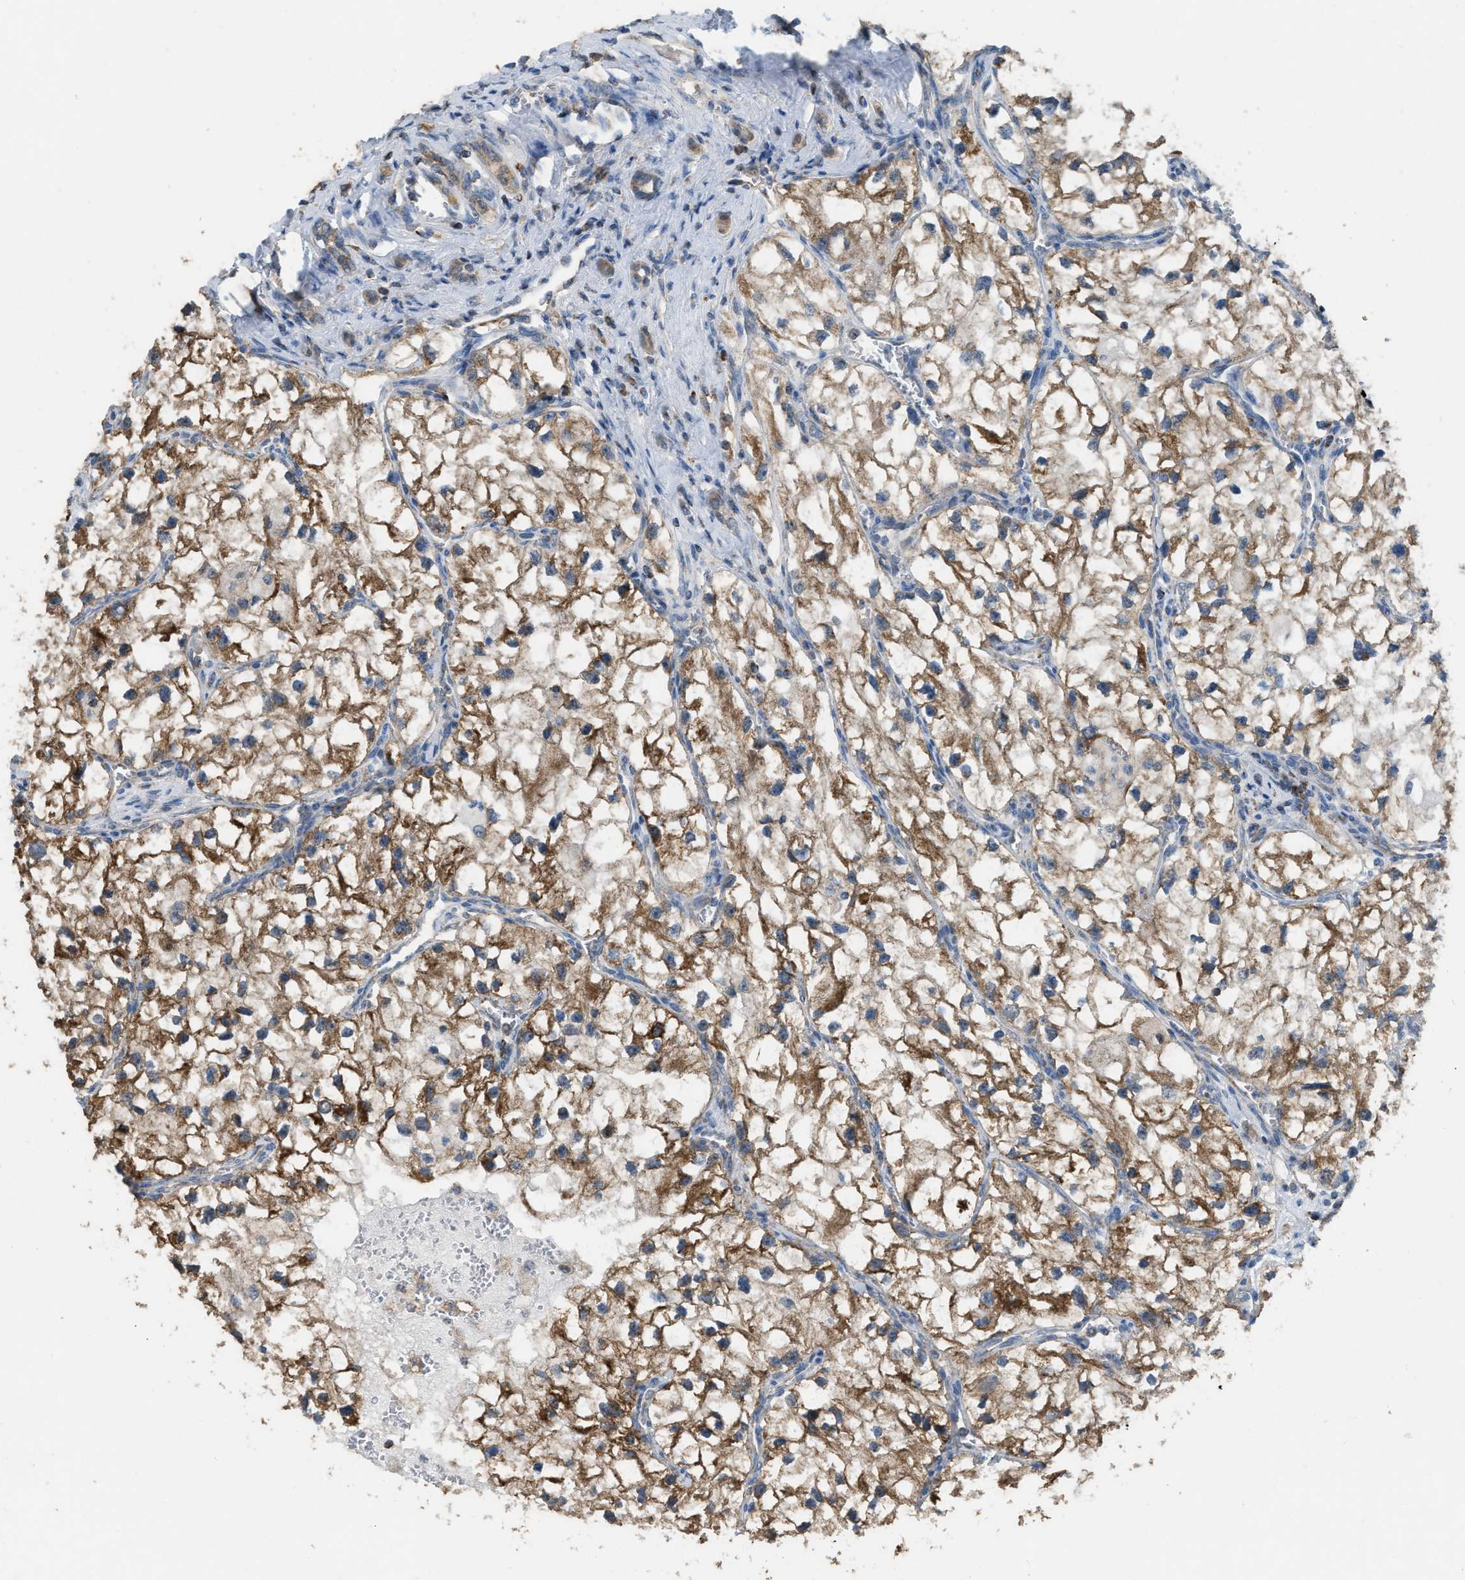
{"staining": {"intensity": "moderate", "quantity": ">75%", "location": "cytoplasmic/membranous"}, "tissue": "renal cancer", "cell_type": "Tumor cells", "image_type": "cancer", "snomed": [{"axis": "morphology", "description": "Adenocarcinoma, NOS"}, {"axis": "topography", "description": "Kidney"}], "caption": "This micrograph reveals immunohistochemistry (IHC) staining of human renal cancer (adenocarcinoma), with medium moderate cytoplasmic/membranous positivity in about >75% of tumor cells.", "gene": "ETFB", "patient": {"sex": "female", "age": 70}}